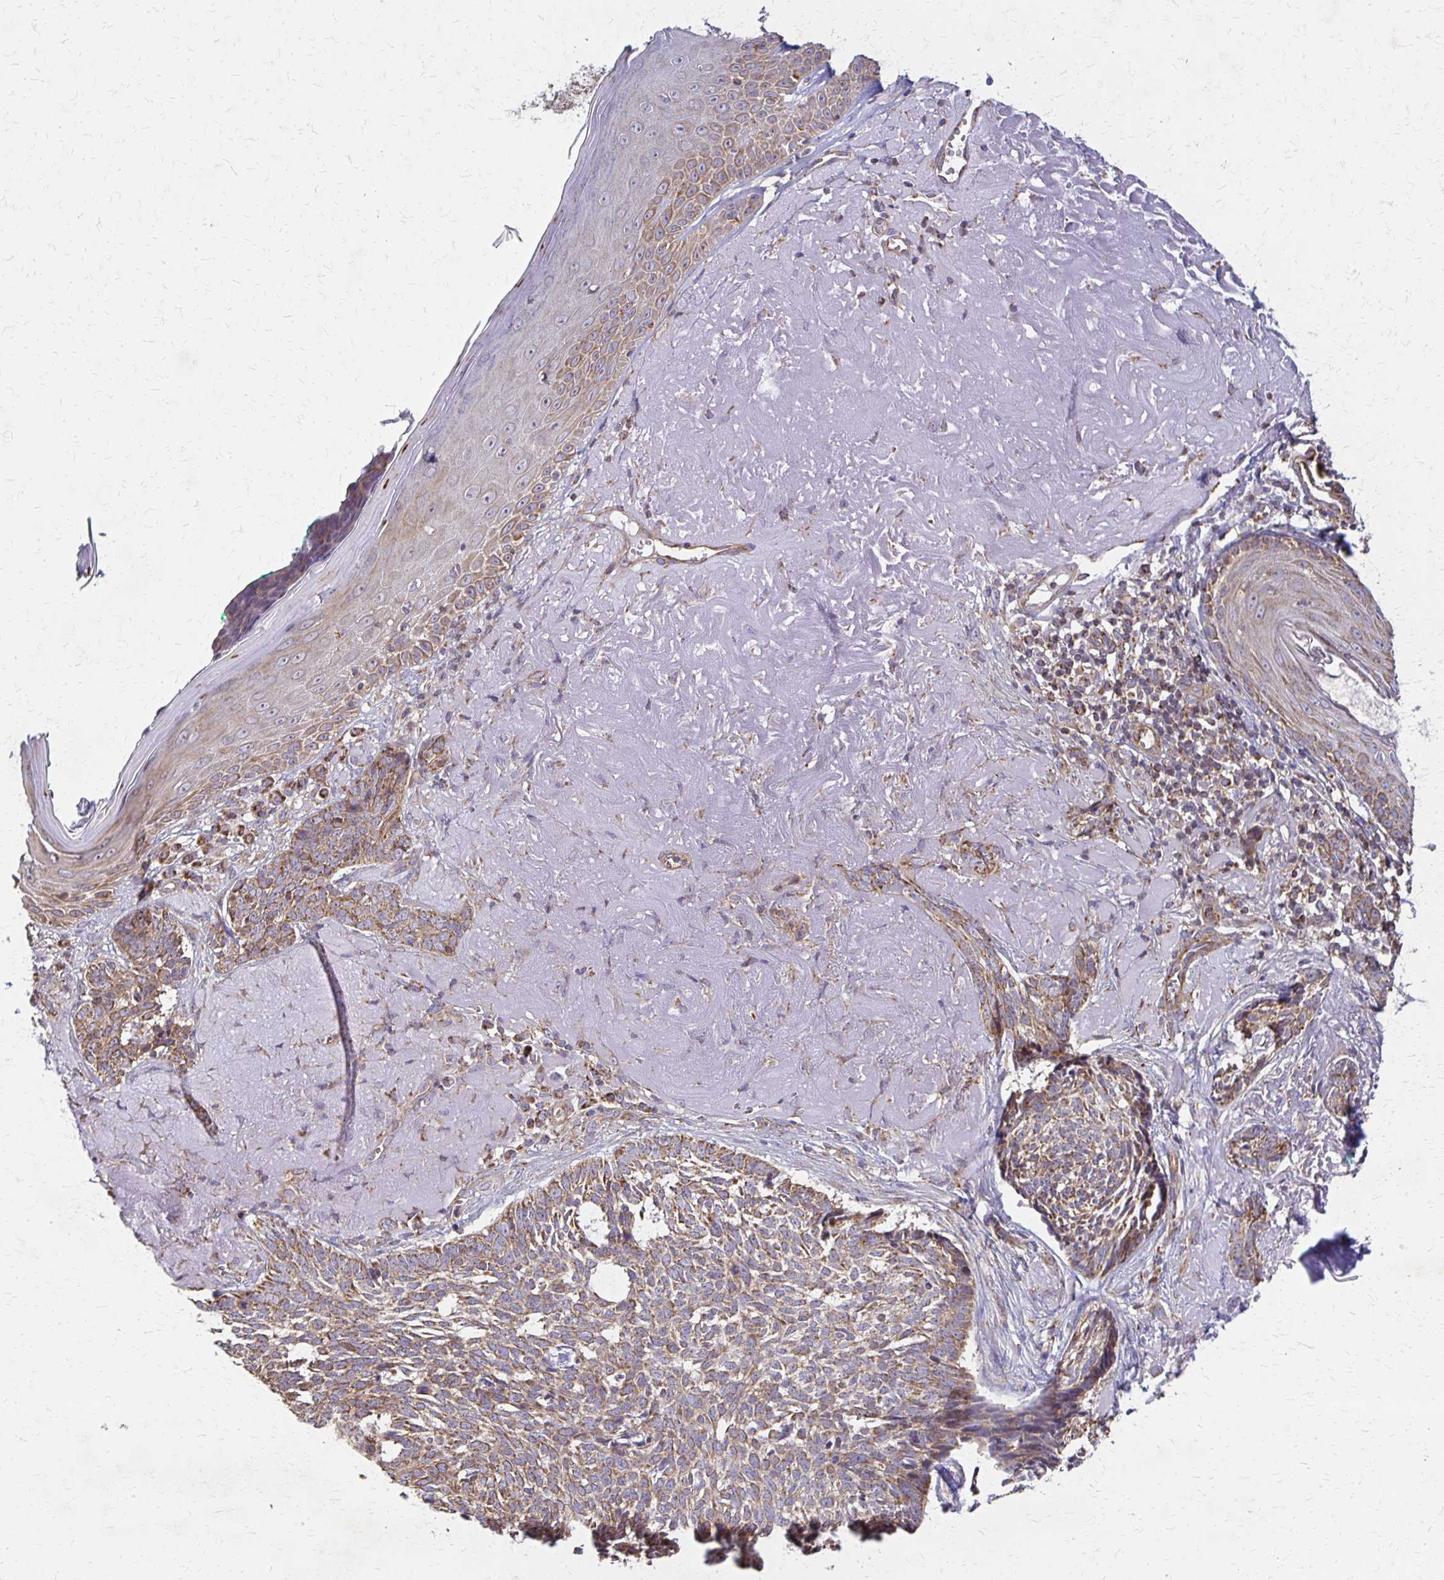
{"staining": {"intensity": "moderate", "quantity": "25%-75%", "location": "cytoplasmic/membranous"}, "tissue": "skin cancer", "cell_type": "Tumor cells", "image_type": "cancer", "snomed": [{"axis": "morphology", "description": "Basal cell carcinoma"}, {"axis": "topography", "description": "Skin"}, {"axis": "topography", "description": "Skin of face"}], "caption": "Basal cell carcinoma (skin) stained with DAB immunohistochemistry (IHC) displays medium levels of moderate cytoplasmic/membranous expression in about 25%-75% of tumor cells. (DAB (3,3'-diaminobenzidine) = brown stain, brightfield microscopy at high magnification).", "gene": "EIF4EBP2", "patient": {"sex": "female", "age": 95}}